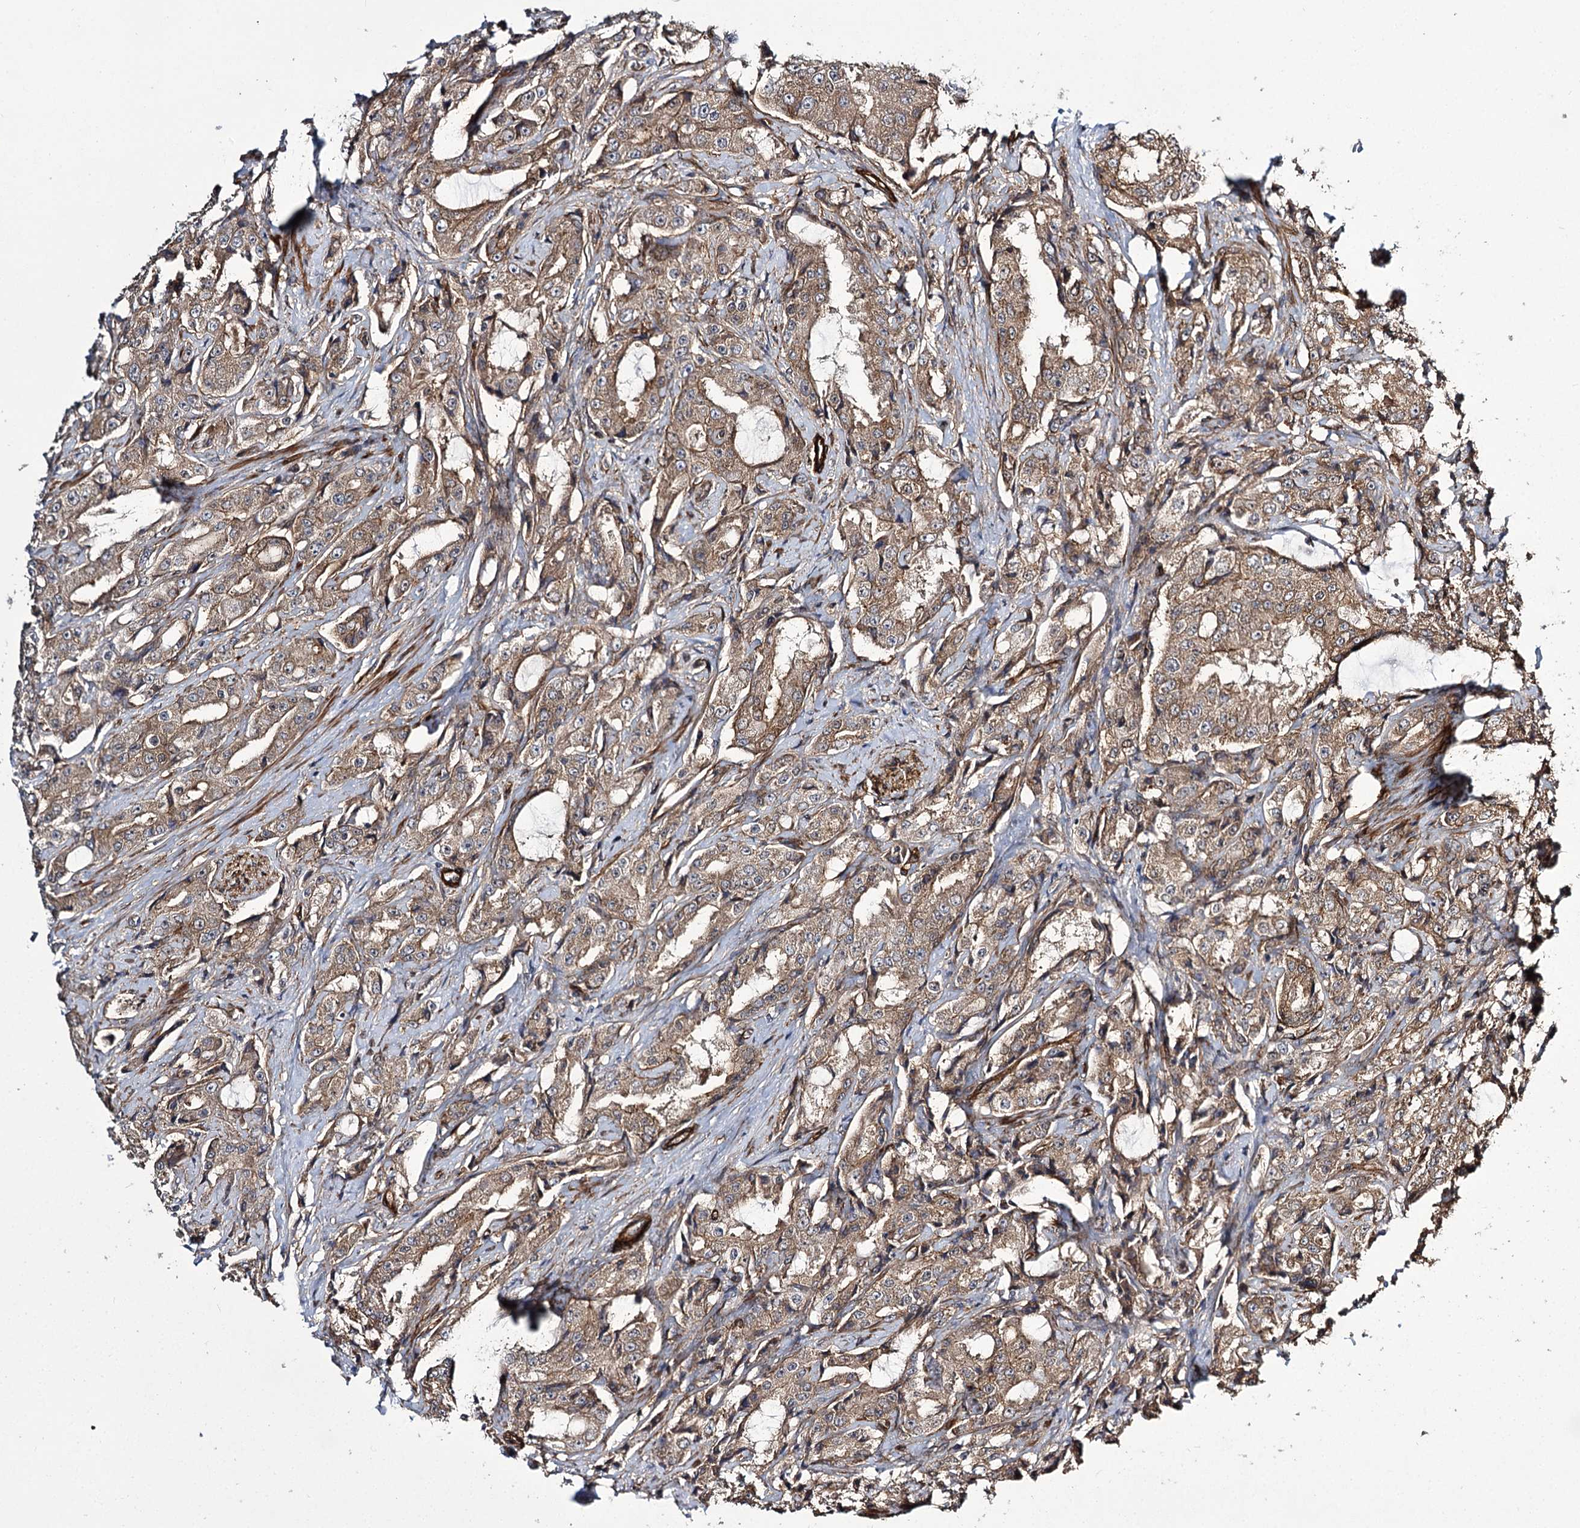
{"staining": {"intensity": "moderate", "quantity": ">75%", "location": "cytoplasmic/membranous"}, "tissue": "prostate cancer", "cell_type": "Tumor cells", "image_type": "cancer", "snomed": [{"axis": "morphology", "description": "Adenocarcinoma, High grade"}, {"axis": "topography", "description": "Prostate"}], "caption": "A high-resolution image shows immunohistochemistry staining of high-grade adenocarcinoma (prostate), which shows moderate cytoplasmic/membranous expression in approximately >75% of tumor cells.", "gene": "MYO1C", "patient": {"sex": "male", "age": 73}}